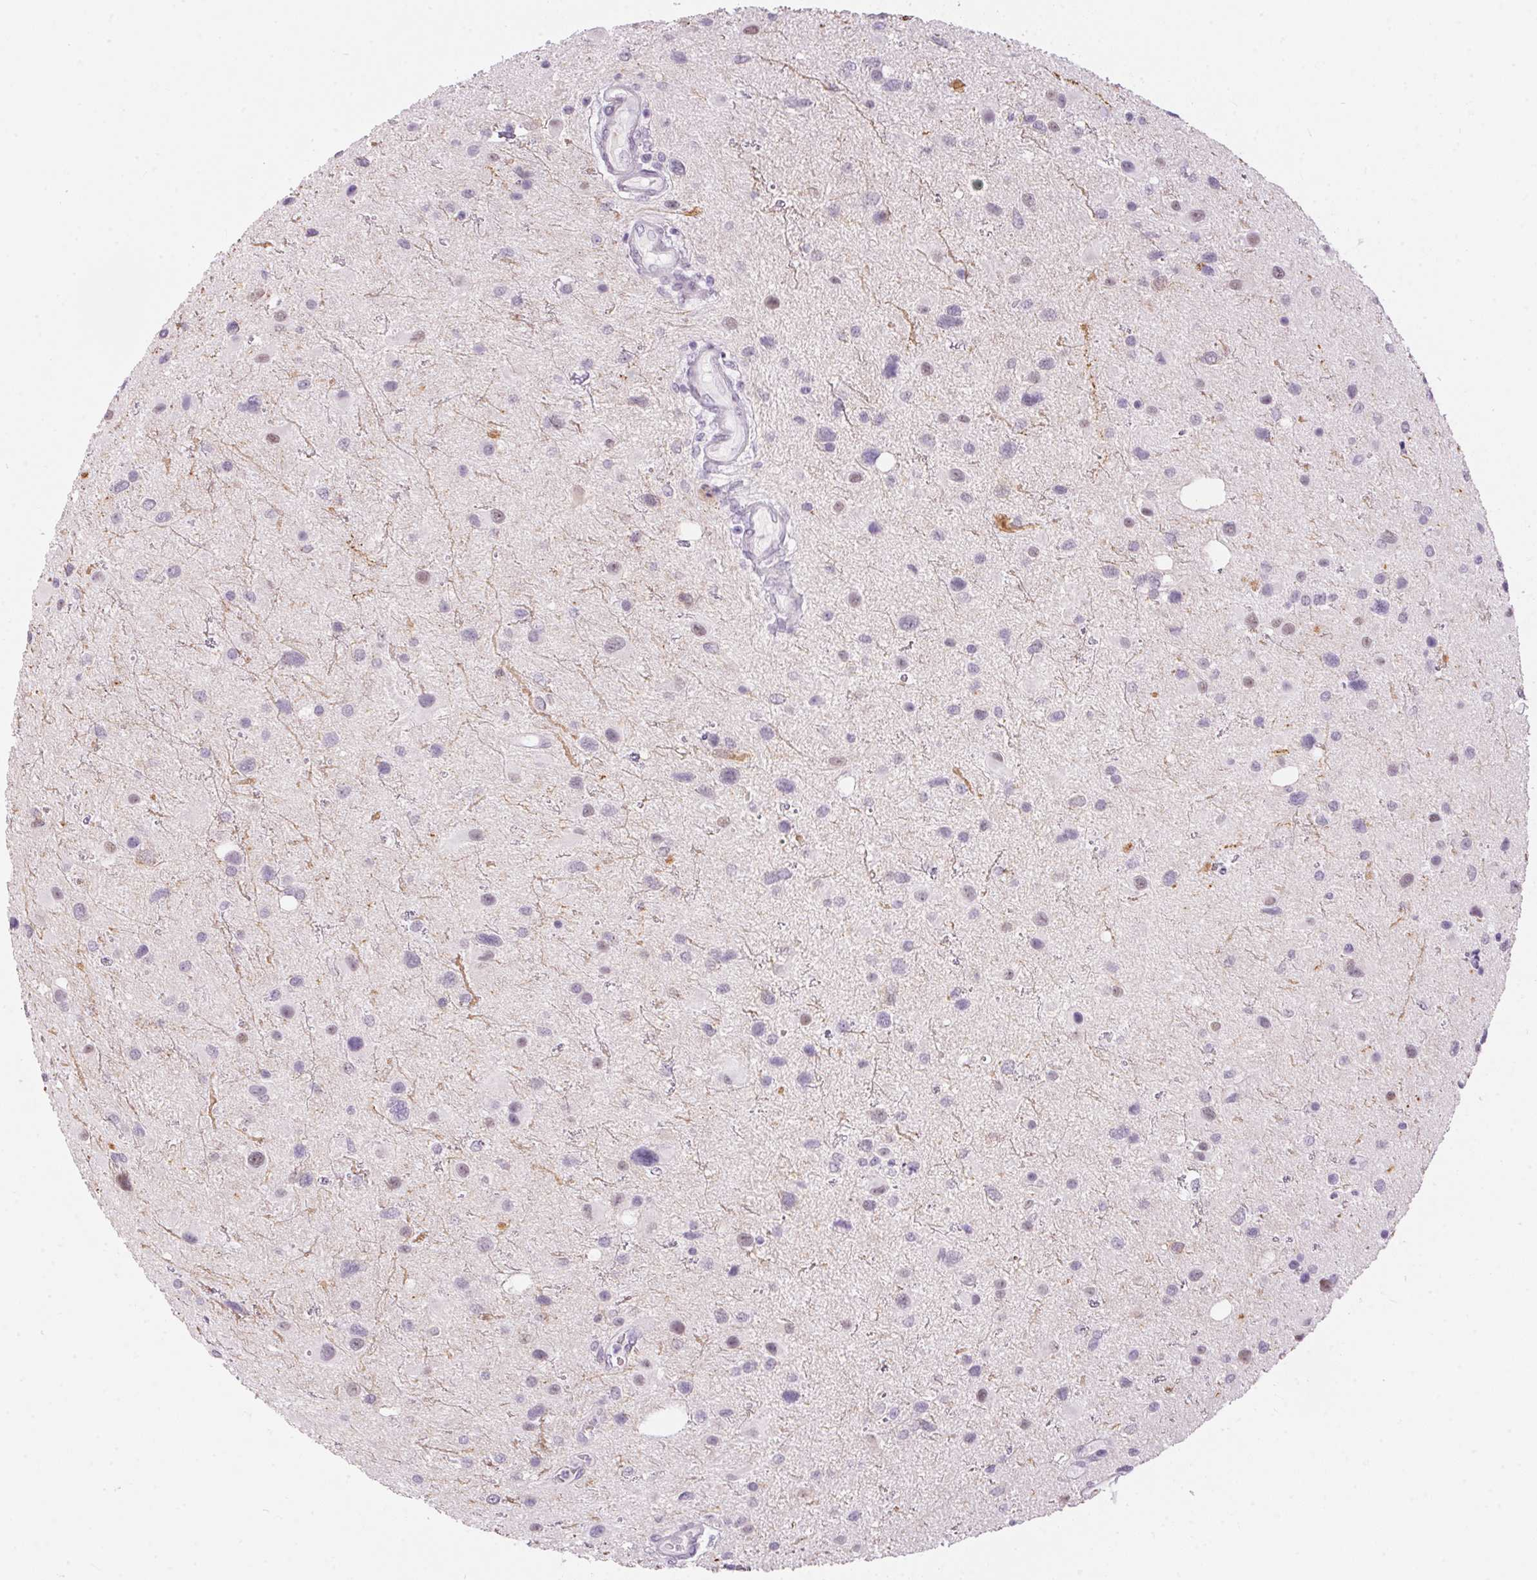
{"staining": {"intensity": "negative", "quantity": "none", "location": "none"}, "tissue": "glioma", "cell_type": "Tumor cells", "image_type": "cancer", "snomed": [{"axis": "morphology", "description": "Glioma, malignant, Low grade"}, {"axis": "topography", "description": "Brain"}], "caption": "Histopathology image shows no protein expression in tumor cells of glioma tissue.", "gene": "CADPS", "patient": {"sex": "female", "age": 32}}